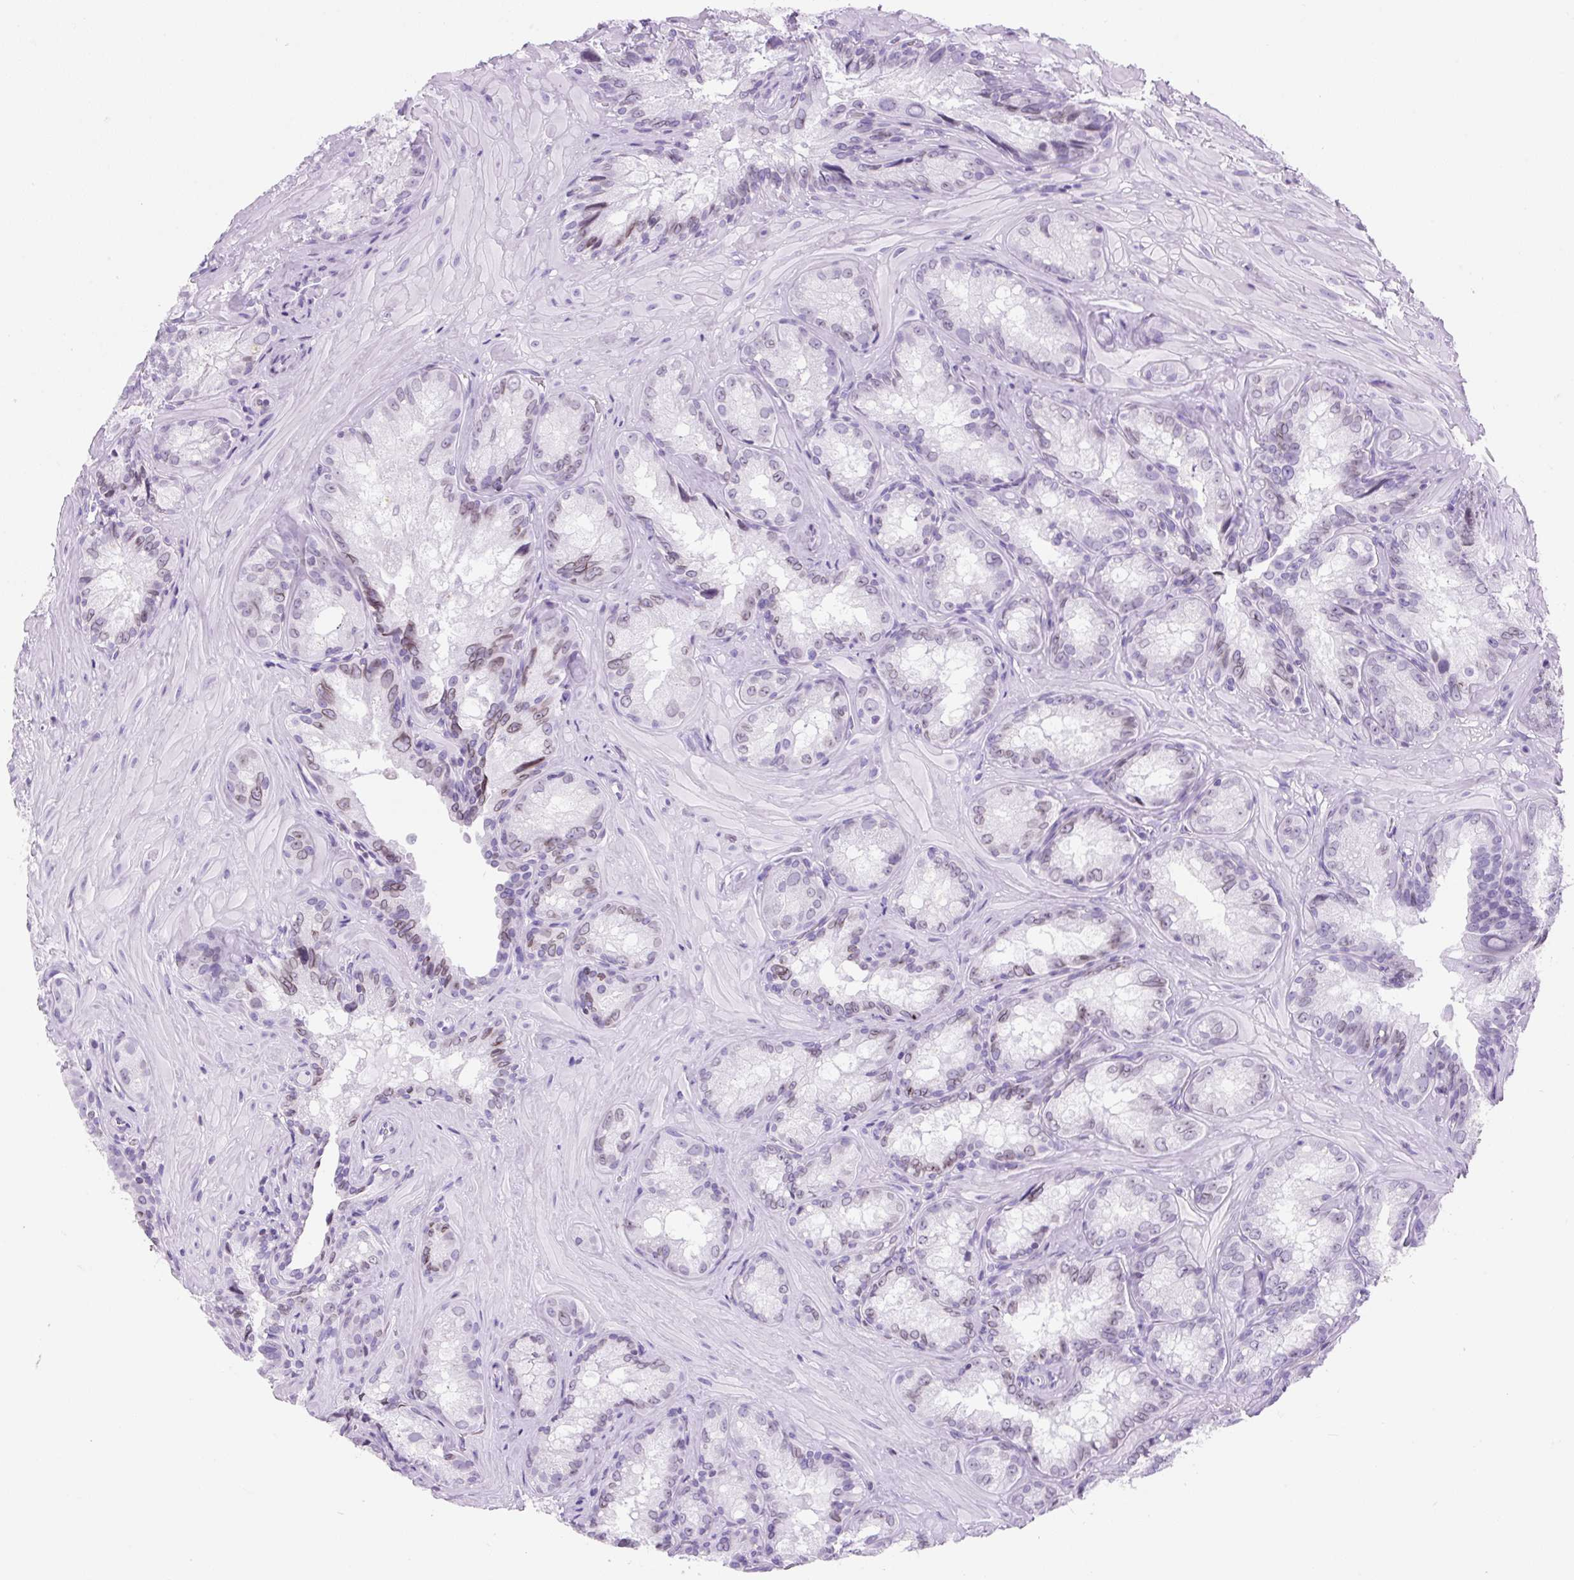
{"staining": {"intensity": "moderate", "quantity": "<25%", "location": "cytoplasmic/membranous,nuclear"}, "tissue": "seminal vesicle", "cell_type": "Glandular cells", "image_type": "normal", "snomed": [{"axis": "morphology", "description": "Normal tissue, NOS"}, {"axis": "topography", "description": "Seminal veicle"}], "caption": "Immunohistochemical staining of benign human seminal vesicle exhibits moderate cytoplasmic/membranous,nuclear protein positivity in about <25% of glandular cells.", "gene": "VPREB1", "patient": {"sex": "male", "age": 47}}